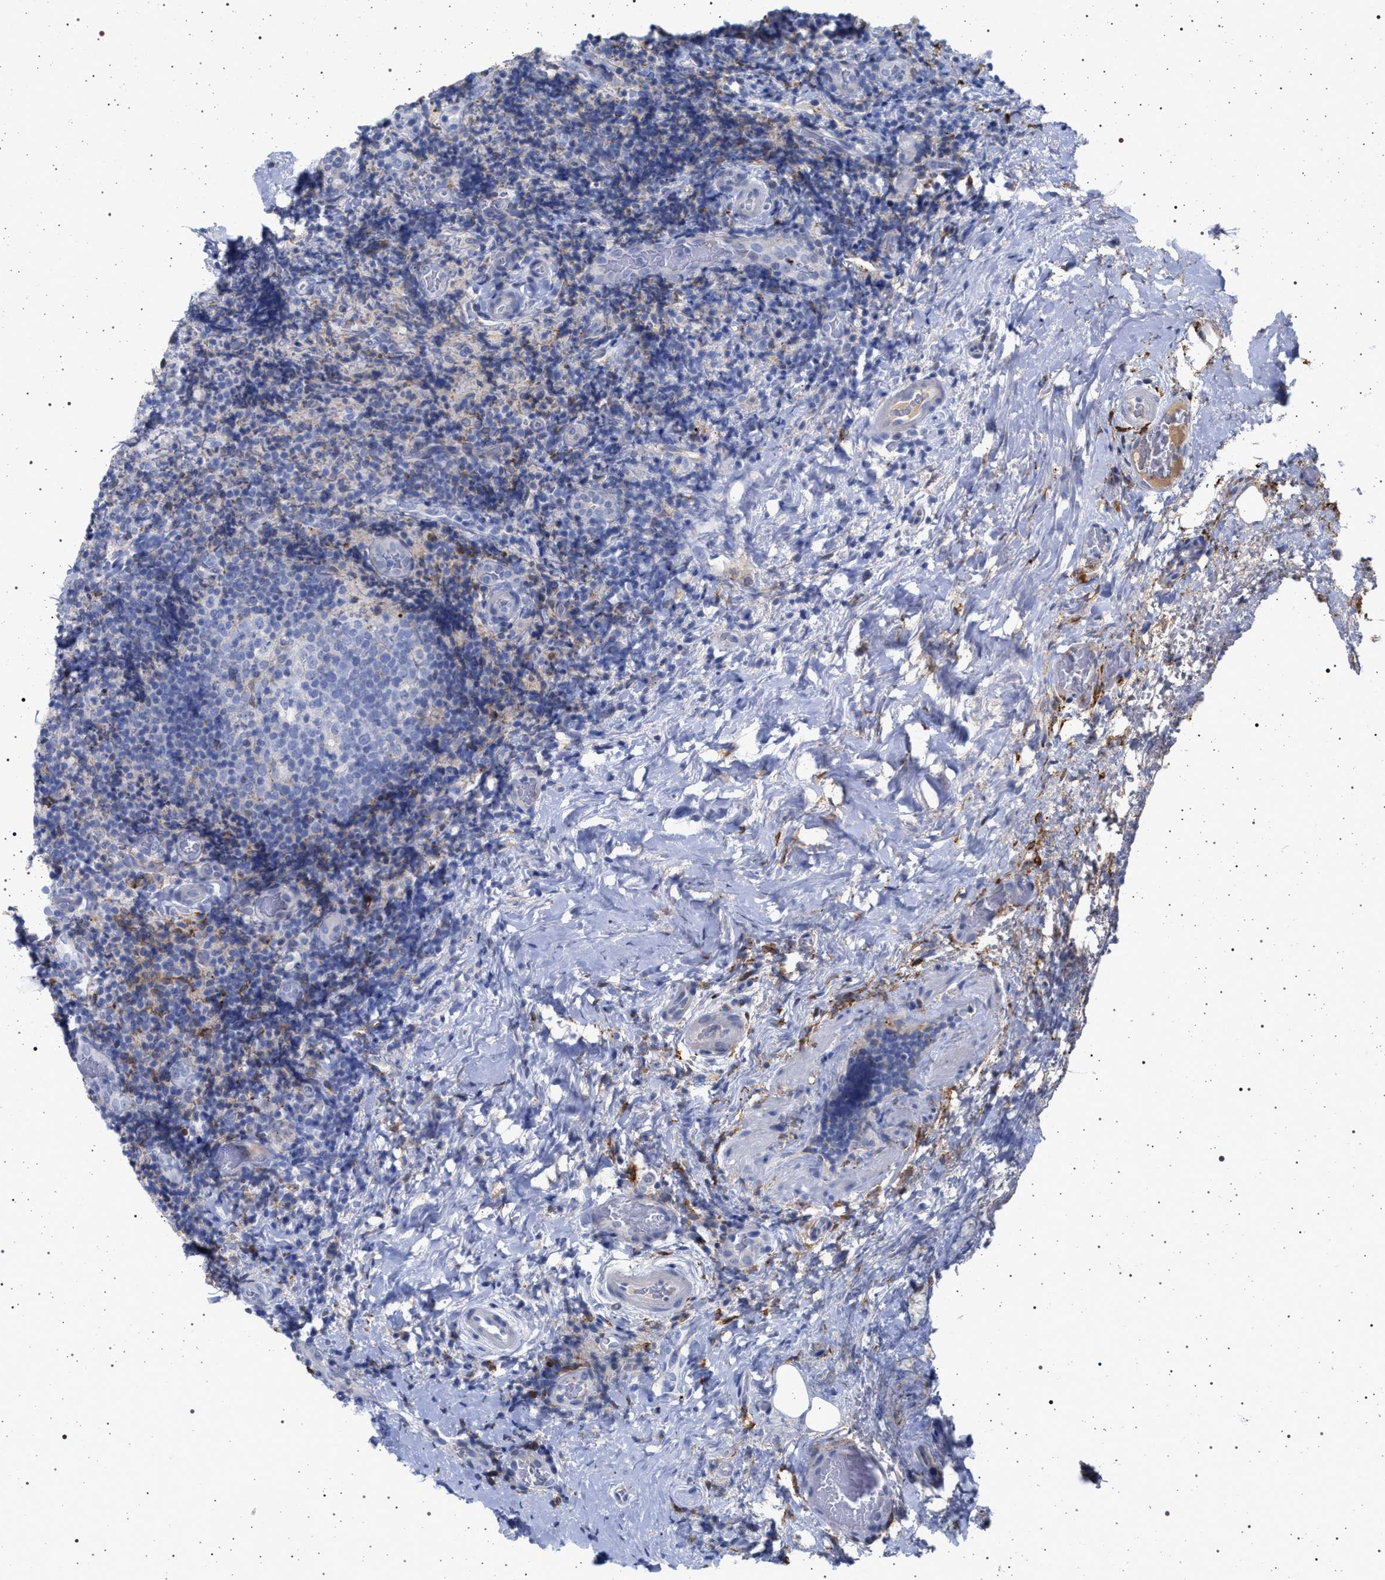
{"staining": {"intensity": "negative", "quantity": "none", "location": "none"}, "tissue": "lymphoma", "cell_type": "Tumor cells", "image_type": "cancer", "snomed": [{"axis": "morphology", "description": "Malignant lymphoma, non-Hodgkin's type, High grade"}, {"axis": "topography", "description": "Tonsil"}], "caption": "Tumor cells are negative for protein expression in human lymphoma.", "gene": "PLG", "patient": {"sex": "female", "age": 36}}